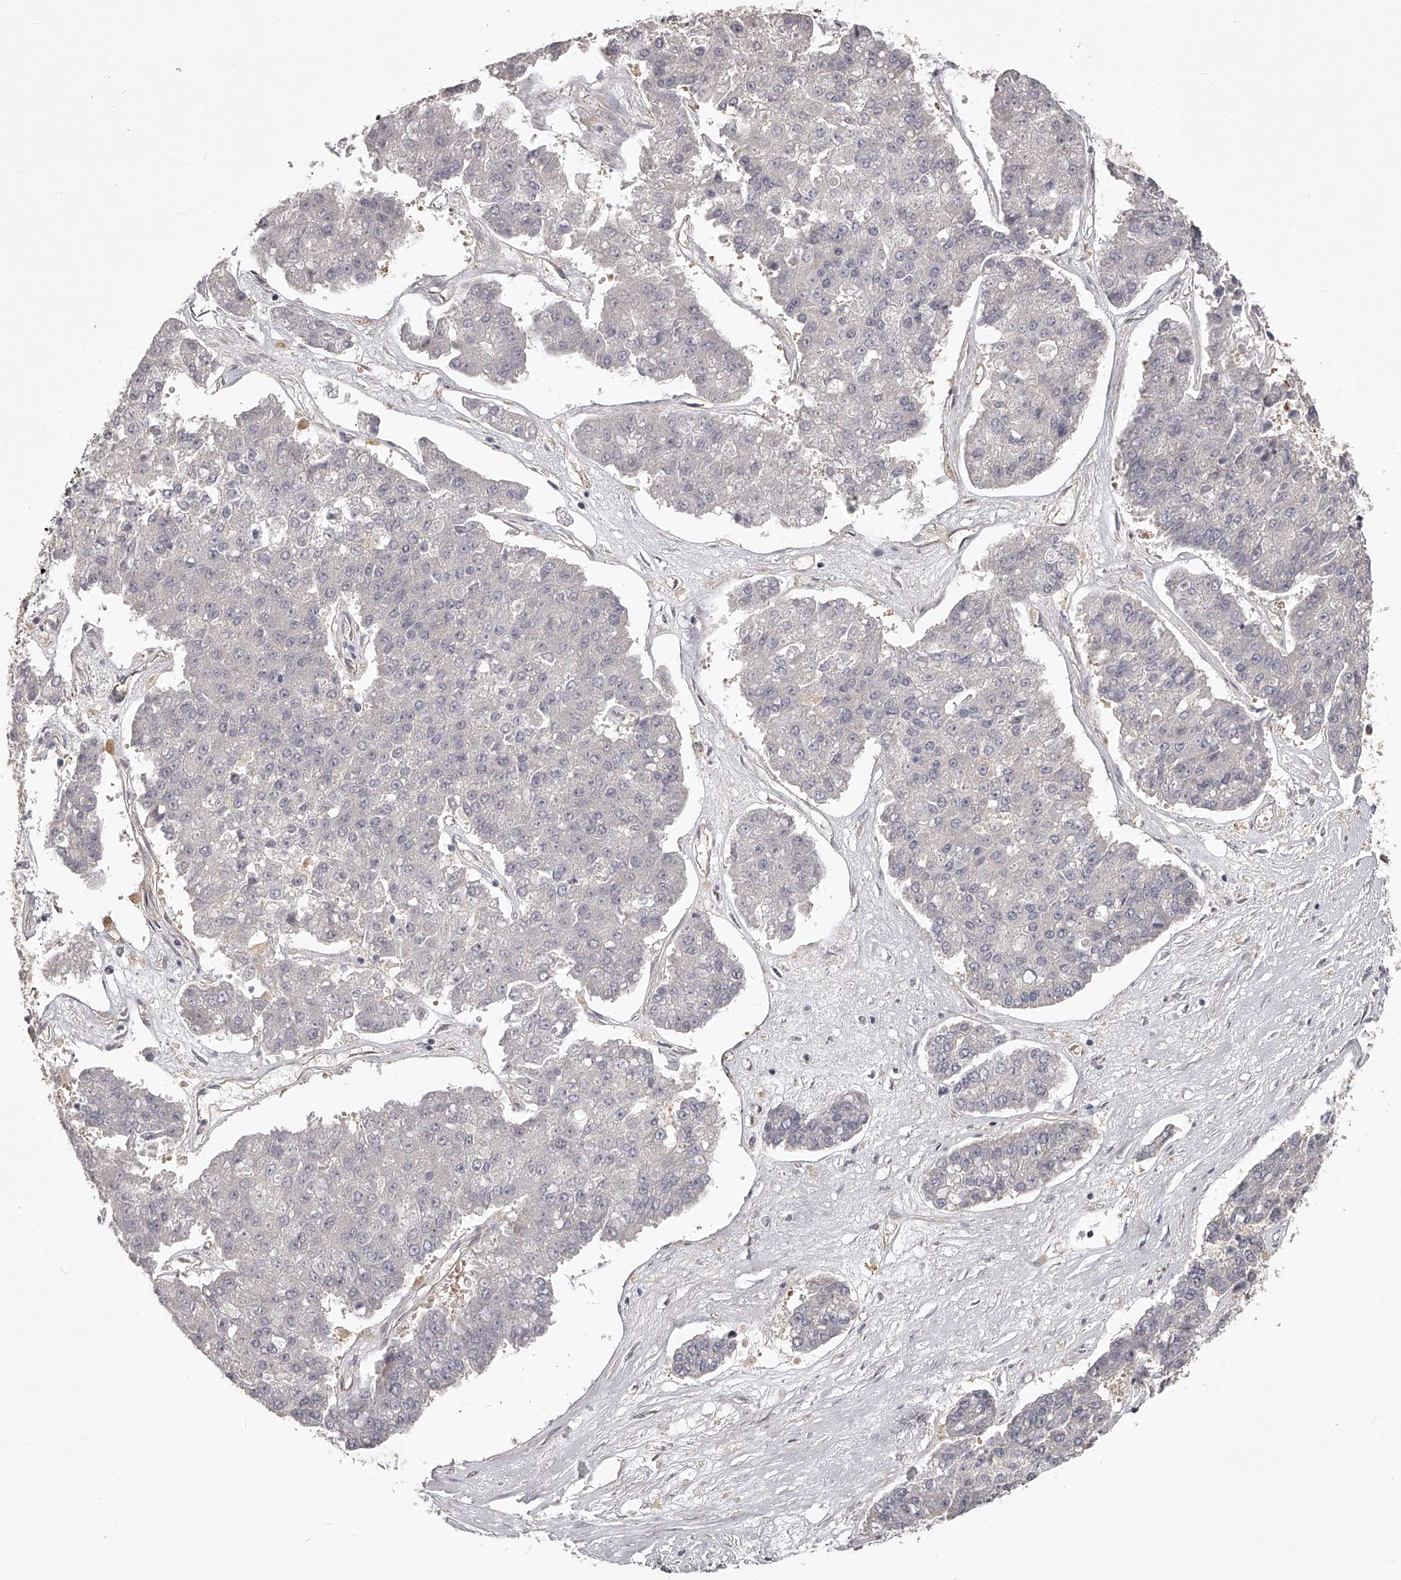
{"staining": {"intensity": "negative", "quantity": "none", "location": "none"}, "tissue": "pancreatic cancer", "cell_type": "Tumor cells", "image_type": "cancer", "snomed": [{"axis": "morphology", "description": "Adenocarcinoma, NOS"}, {"axis": "topography", "description": "Pancreas"}], "caption": "Immunohistochemical staining of pancreatic cancer displays no significant expression in tumor cells.", "gene": "ZNF582", "patient": {"sex": "male", "age": 50}}